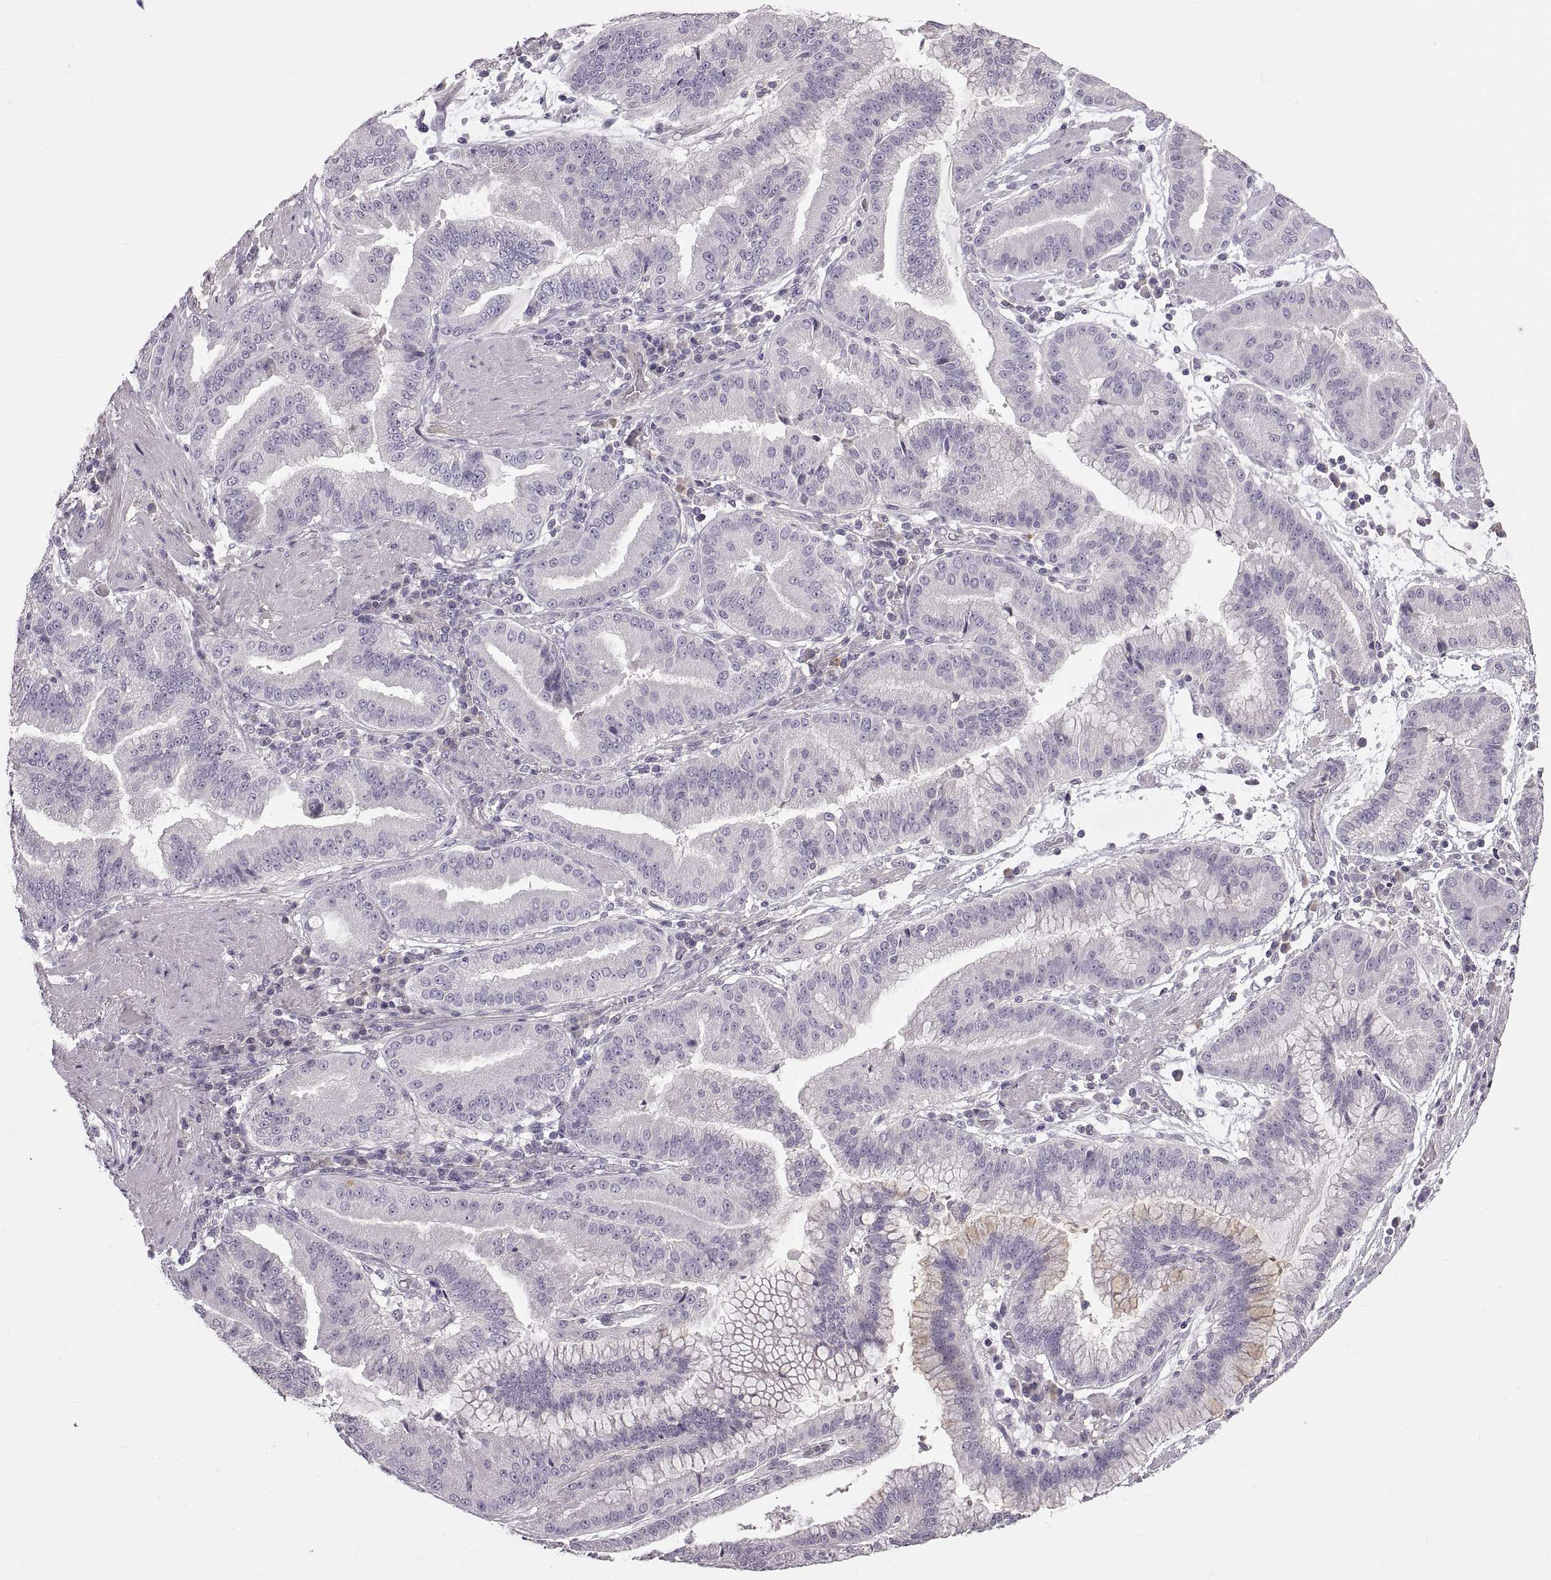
{"staining": {"intensity": "negative", "quantity": "none", "location": "none"}, "tissue": "stomach cancer", "cell_type": "Tumor cells", "image_type": "cancer", "snomed": [{"axis": "morphology", "description": "Adenocarcinoma, NOS"}, {"axis": "topography", "description": "Stomach"}], "caption": "This photomicrograph is of stomach cancer (adenocarcinoma) stained with immunohistochemistry to label a protein in brown with the nuclei are counter-stained blue. There is no staining in tumor cells. (DAB (3,3'-diaminobenzidine) immunohistochemistry visualized using brightfield microscopy, high magnification).", "gene": "WFDC8", "patient": {"sex": "male", "age": 83}}